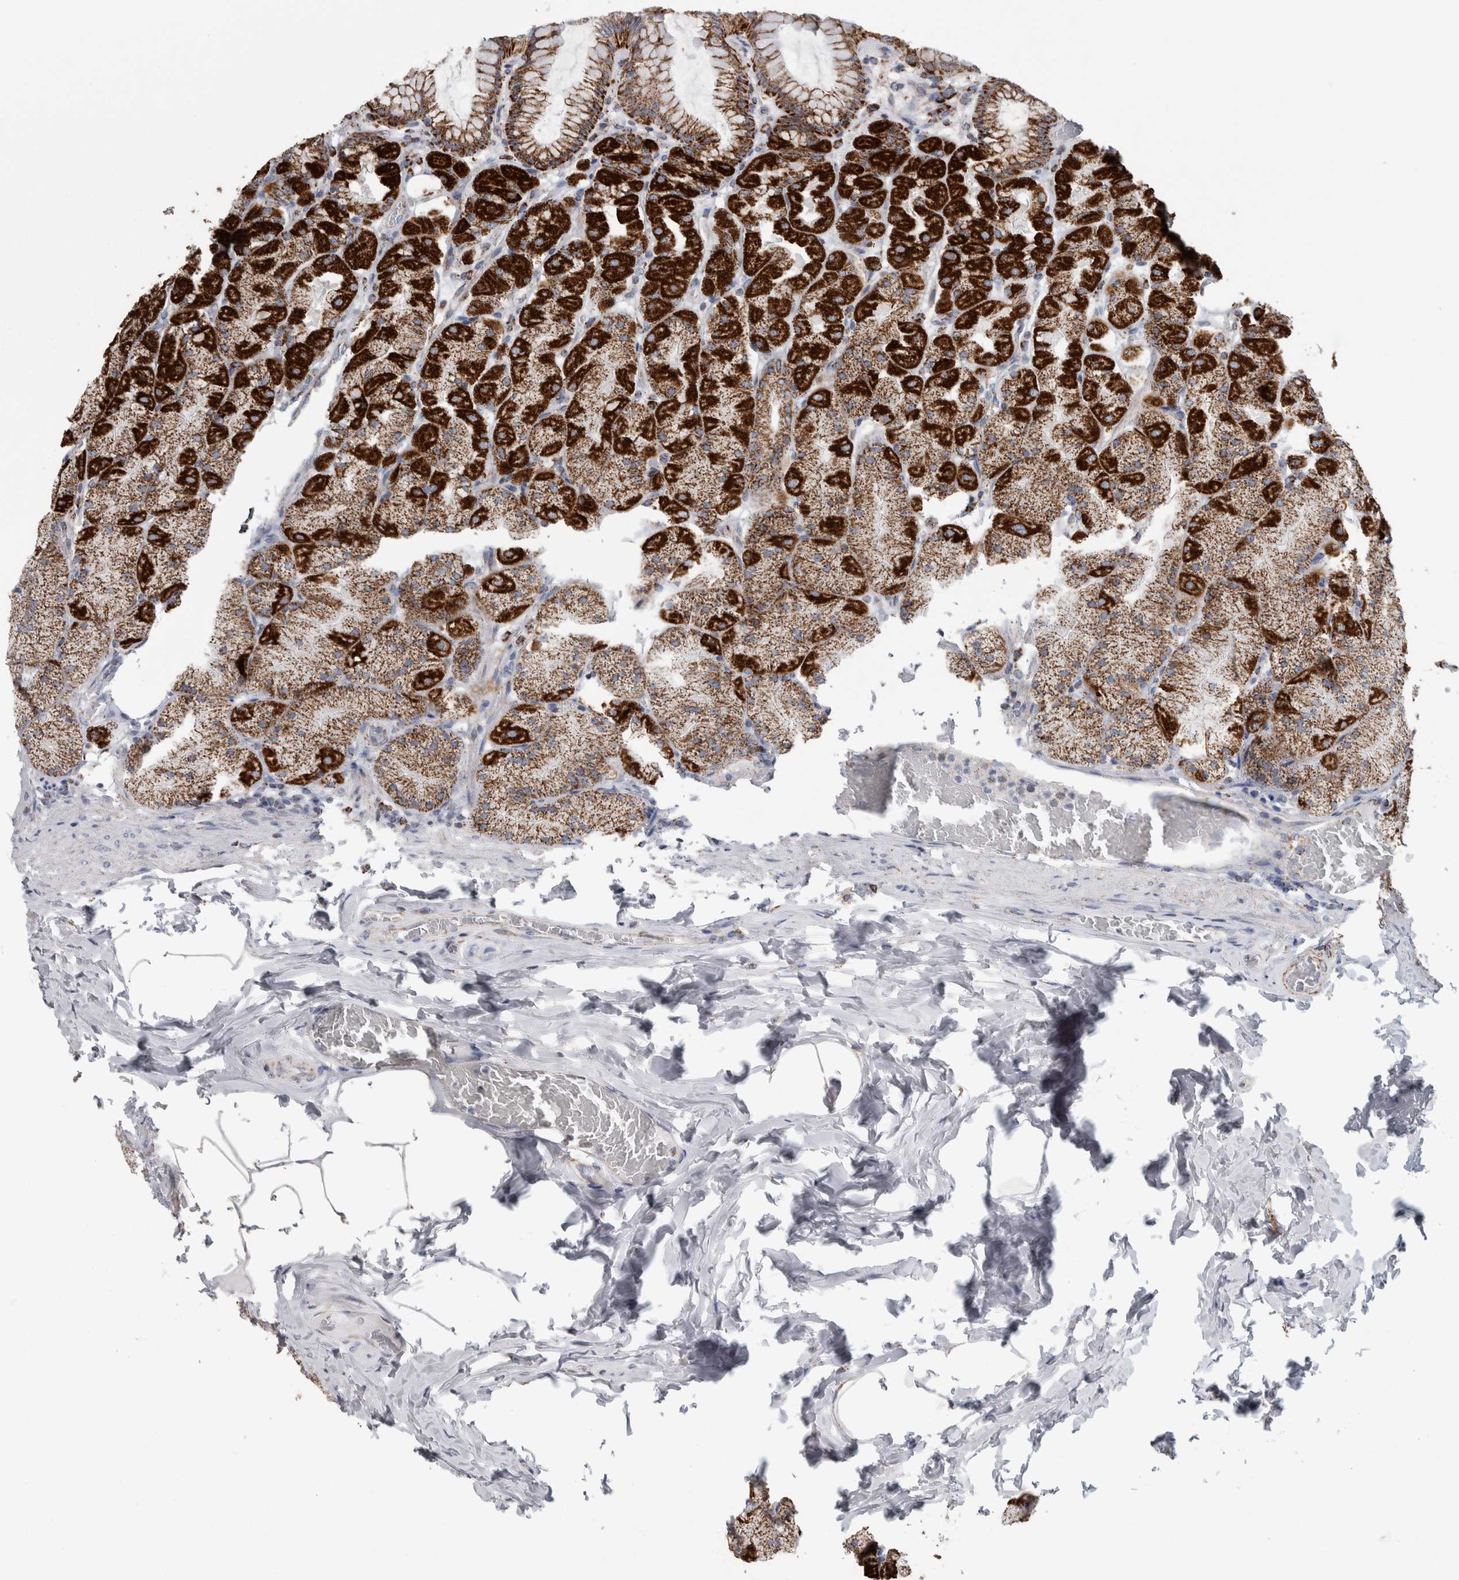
{"staining": {"intensity": "strong", "quantity": ">75%", "location": "cytoplasmic/membranous"}, "tissue": "stomach", "cell_type": "Glandular cells", "image_type": "normal", "snomed": [{"axis": "morphology", "description": "Normal tissue, NOS"}, {"axis": "topography", "description": "Stomach, upper"}], "caption": "DAB (3,3'-diaminobenzidine) immunohistochemical staining of normal human stomach reveals strong cytoplasmic/membranous protein positivity in approximately >75% of glandular cells. (IHC, brightfield microscopy, high magnification).", "gene": "ETFA", "patient": {"sex": "female", "age": 56}}